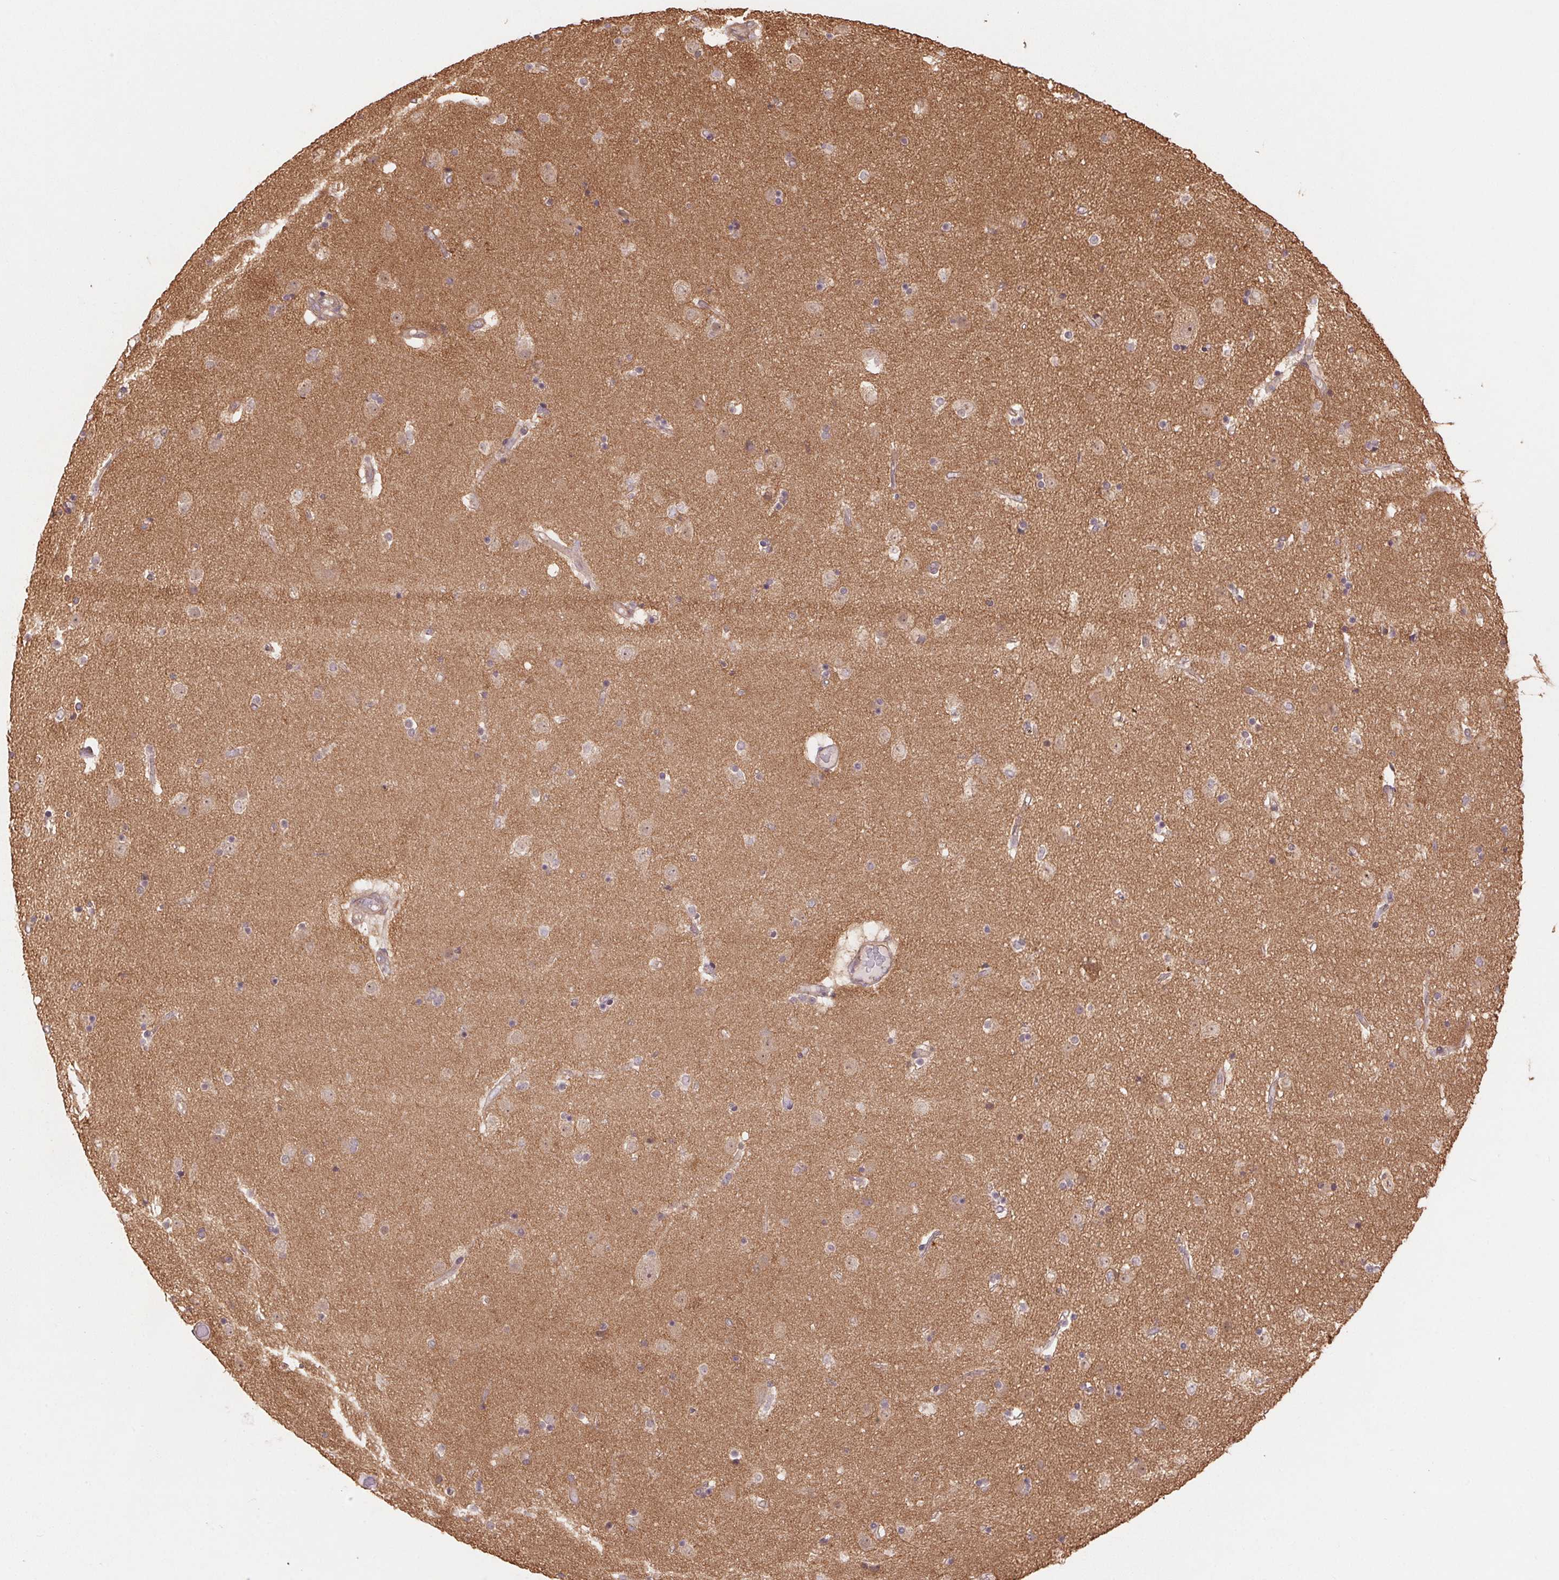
{"staining": {"intensity": "negative", "quantity": "none", "location": "none"}, "tissue": "caudate", "cell_type": "Glial cells", "image_type": "normal", "snomed": [{"axis": "morphology", "description": "Normal tissue, NOS"}, {"axis": "topography", "description": "Lateral ventricle wall"}], "caption": "Immunohistochemistry (IHC) of unremarkable caudate demonstrates no positivity in glial cells. The staining is performed using DAB brown chromogen with nuclei counter-stained in using hematoxylin.", "gene": "TUBA1A", "patient": {"sex": "female", "age": 71}}